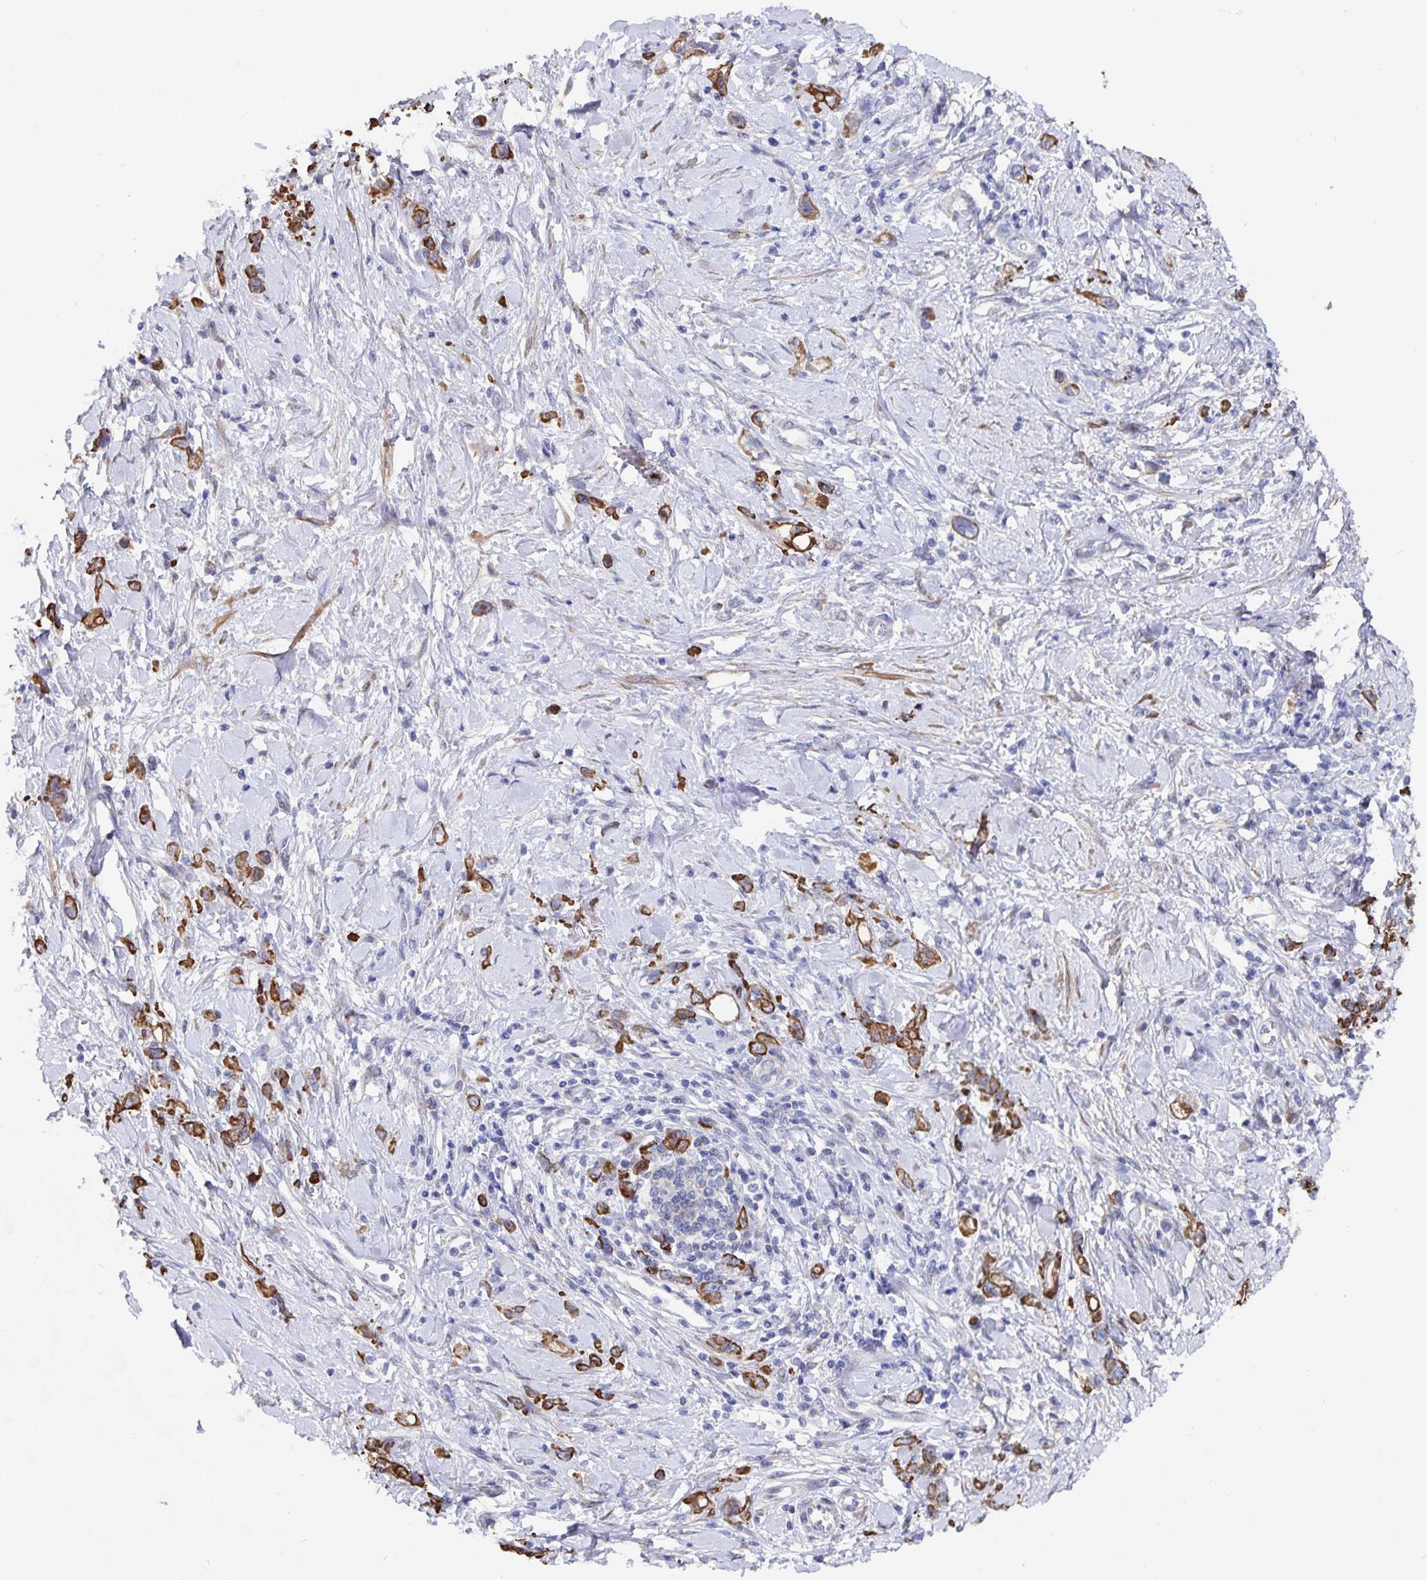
{"staining": {"intensity": "strong", "quantity": "<25%", "location": "cytoplasmic/membranous"}, "tissue": "stomach cancer", "cell_type": "Tumor cells", "image_type": "cancer", "snomed": [{"axis": "morphology", "description": "Adenocarcinoma, NOS"}, {"axis": "topography", "description": "Stomach"}], "caption": "Strong cytoplasmic/membranous staining for a protein is seen in about <25% of tumor cells of stomach cancer using immunohistochemistry.", "gene": "ZIK1", "patient": {"sex": "female", "age": 76}}